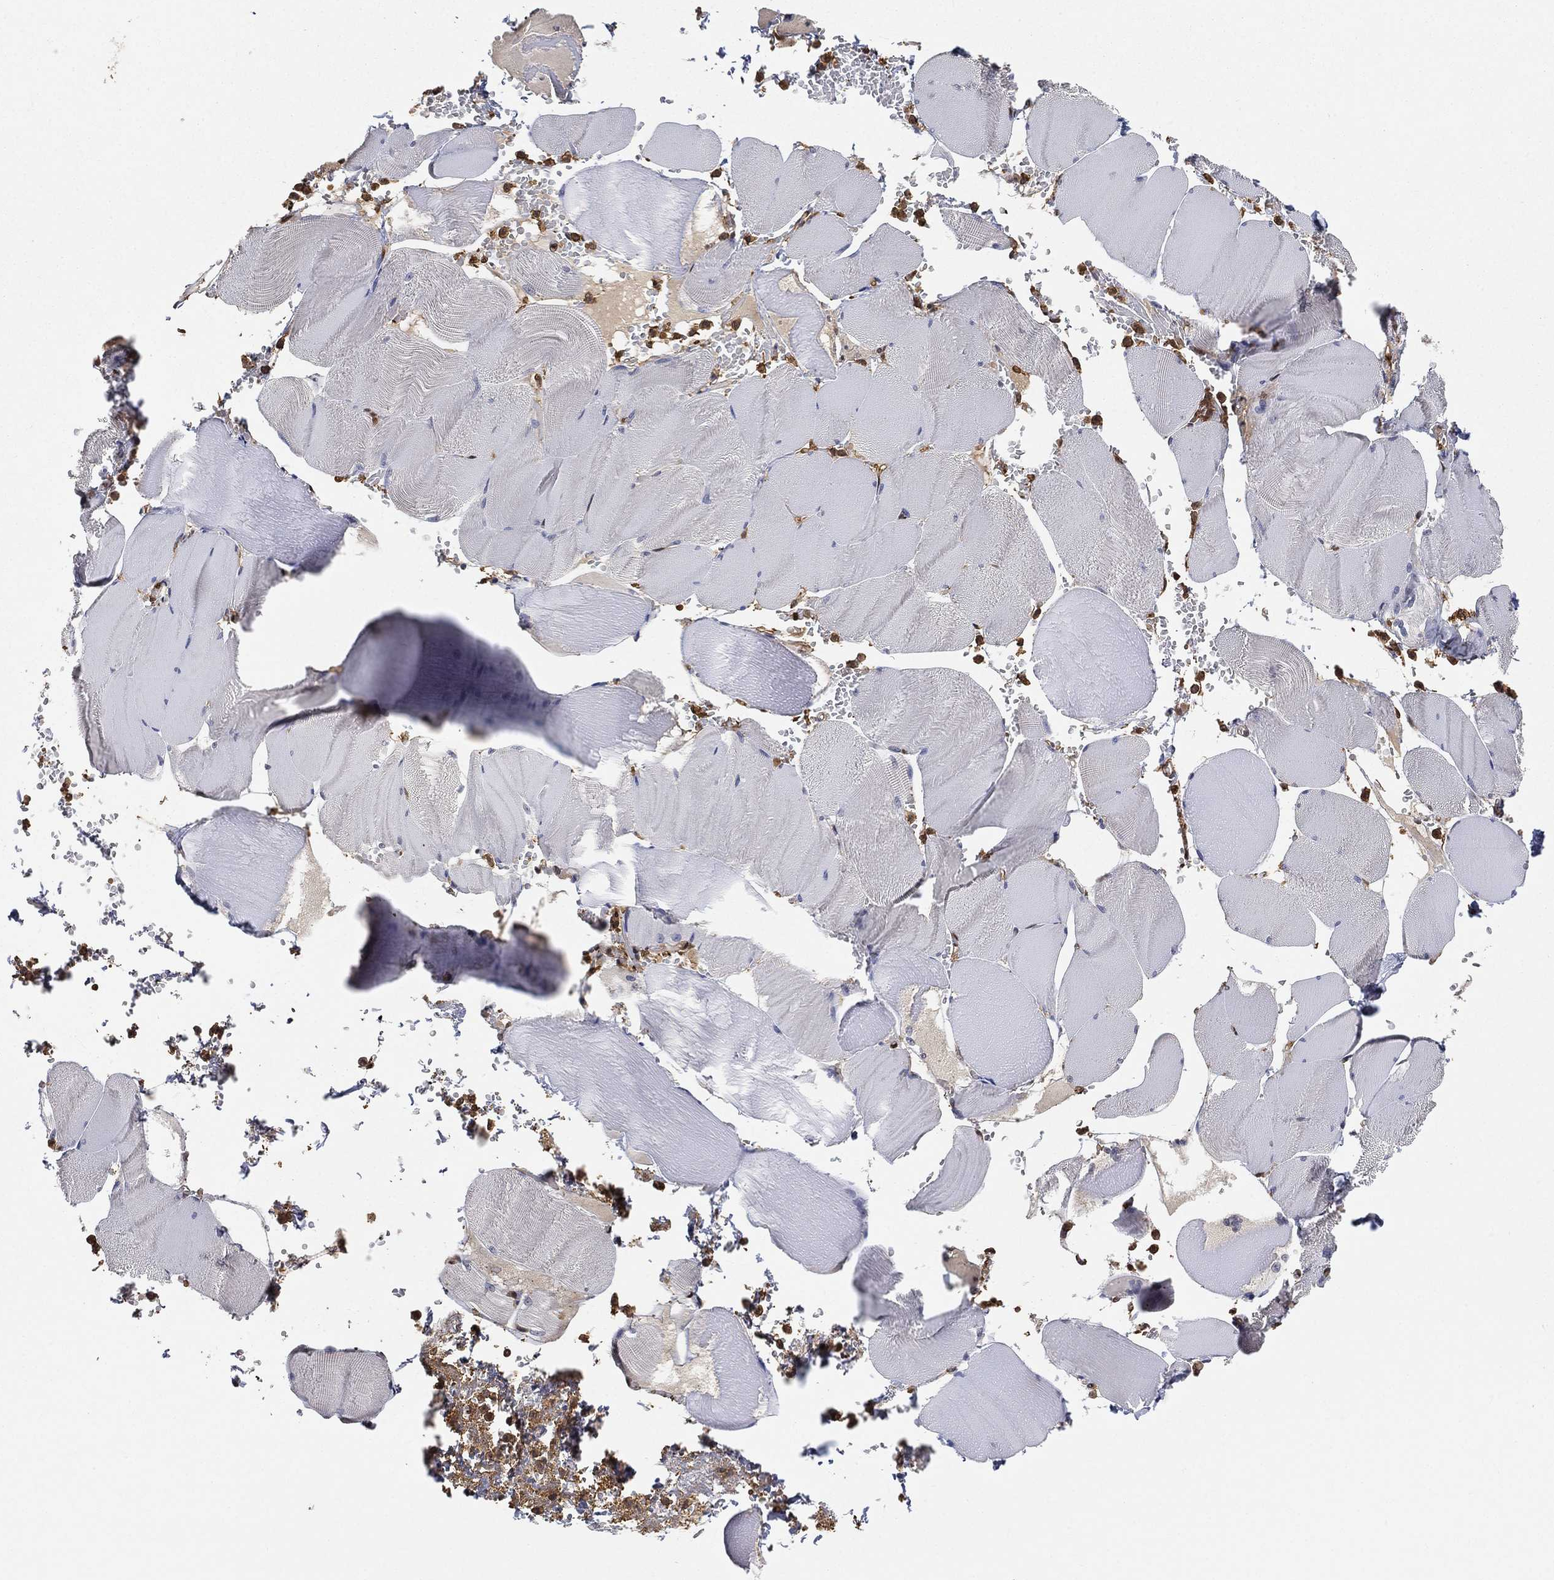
{"staining": {"intensity": "negative", "quantity": "none", "location": "none"}, "tissue": "skeletal muscle", "cell_type": "Myocytes", "image_type": "normal", "snomed": [{"axis": "morphology", "description": "Normal tissue, NOS"}, {"axis": "topography", "description": "Skeletal muscle"}], "caption": "High power microscopy photomicrograph of an IHC photomicrograph of normal skeletal muscle, revealing no significant staining in myocytes.", "gene": "CRYL1", "patient": {"sex": "male", "age": 56}}